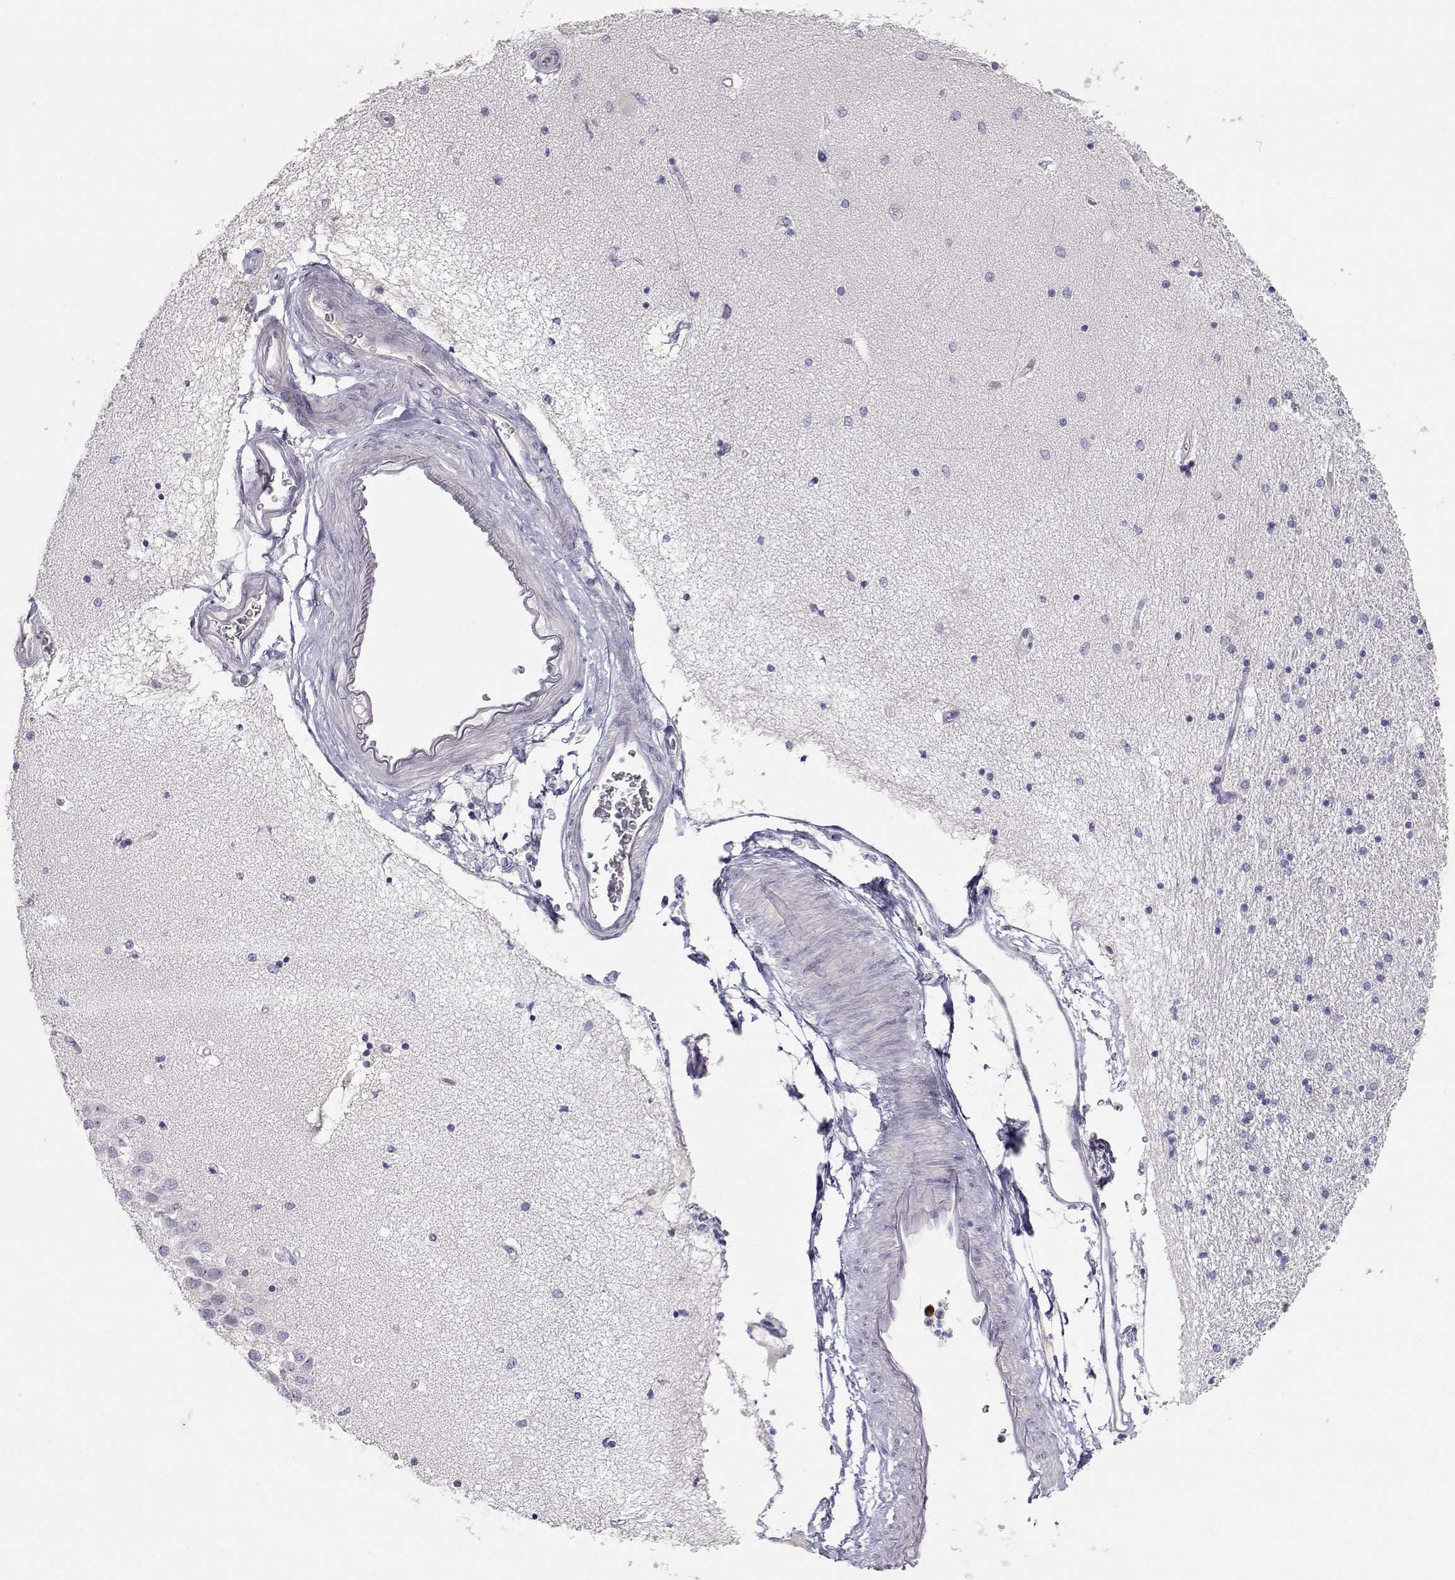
{"staining": {"intensity": "negative", "quantity": "none", "location": "none"}, "tissue": "hippocampus", "cell_type": "Glial cells", "image_type": "normal", "snomed": [{"axis": "morphology", "description": "Normal tissue, NOS"}, {"axis": "topography", "description": "Hippocampus"}], "caption": "IHC histopathology image of normal human hippocampus stained for a protein (brown), which demonstrates no staining in glial cells.", "gene": "CDHR1", "patient": {"sex": "female", "age": 54}}